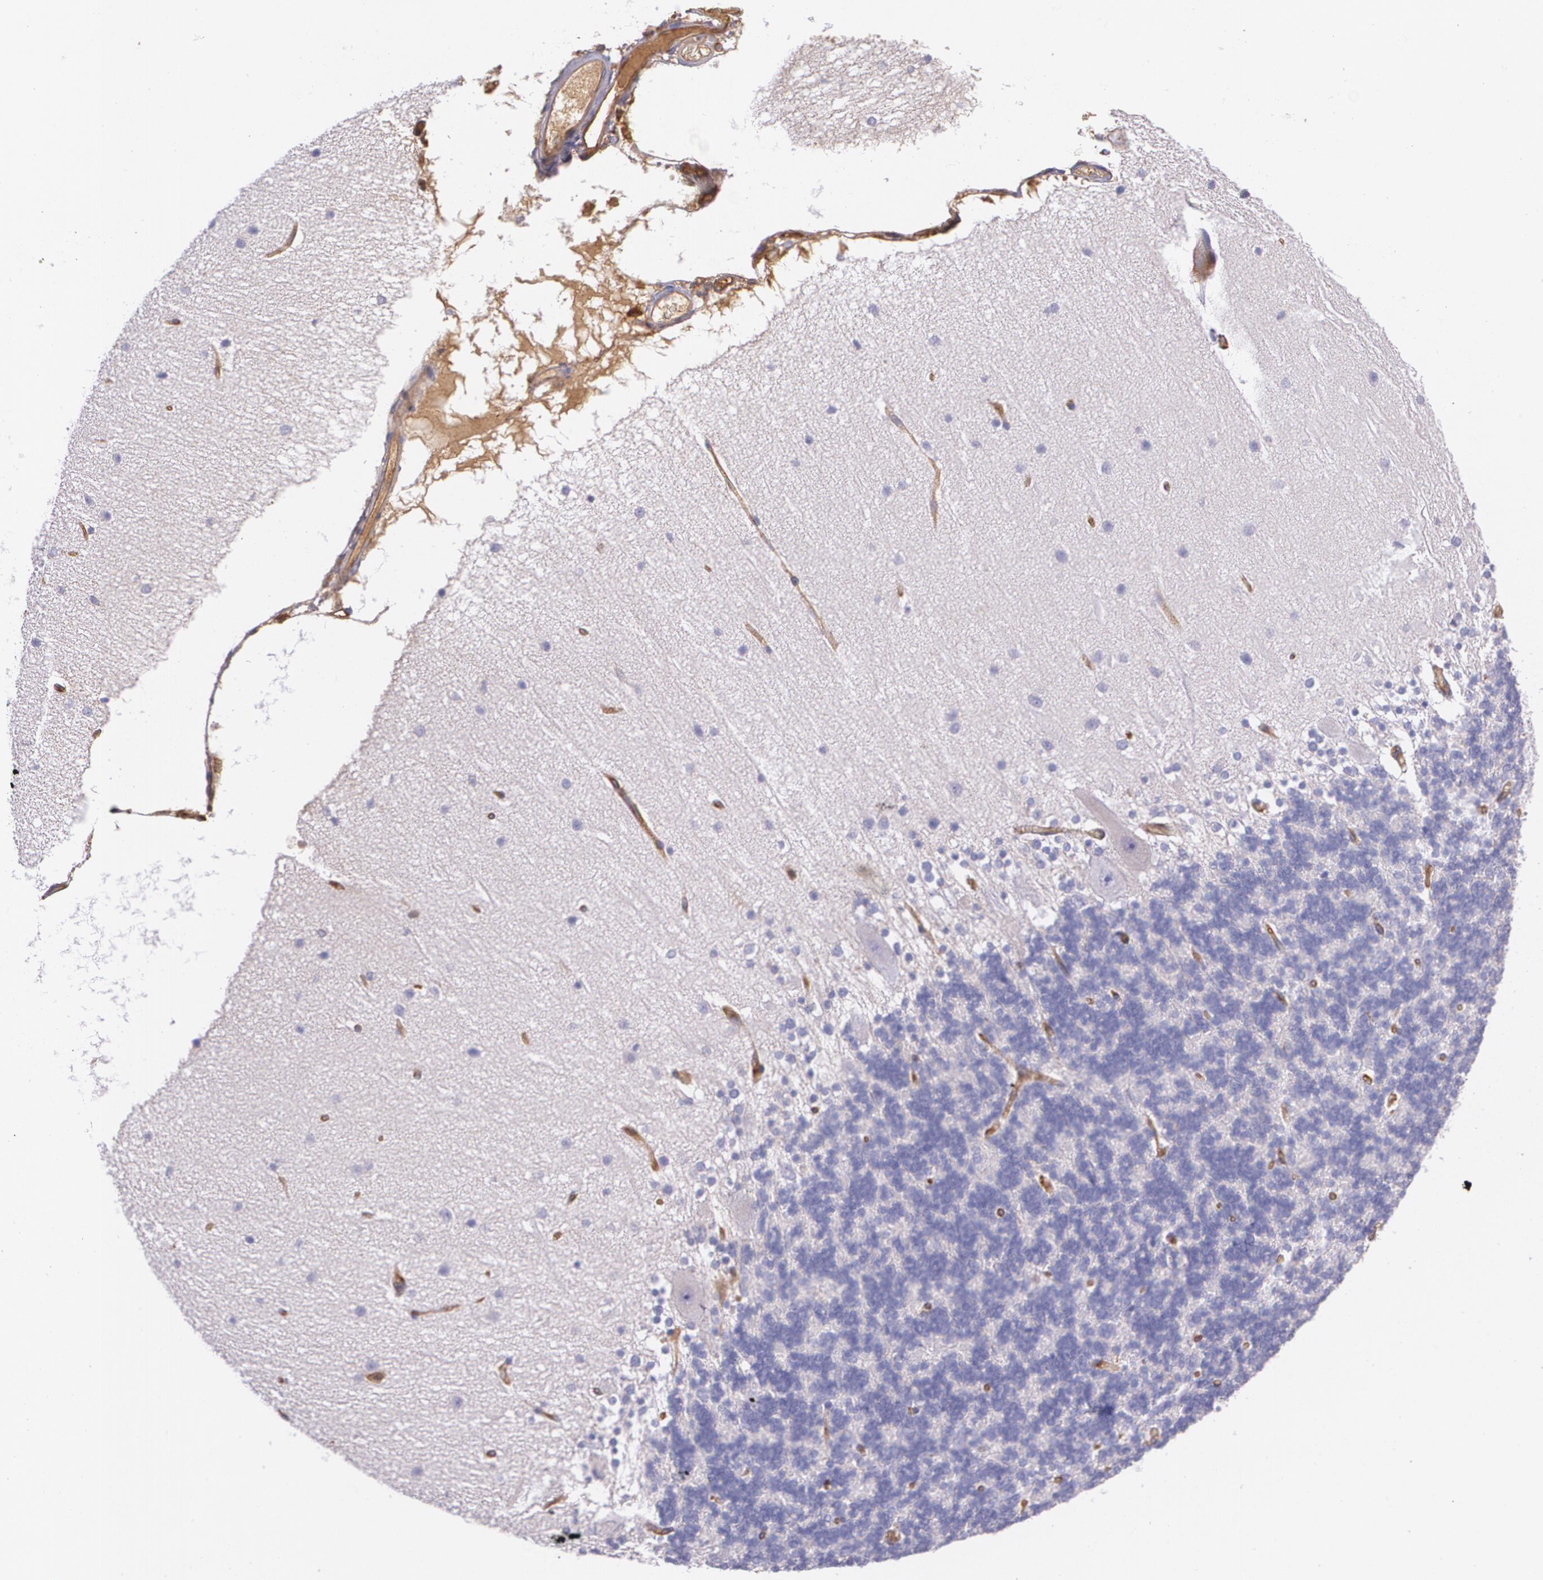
{"staining": {"intensity": "negative", "quantity": "none", "location": "none"}, "tissue": "cerebellum", "cell_type": "Cells in granular layer", "image_type": "normal", "snomed": [{"axis": "morphology", "description": "Normal tissue, NOS"}, {"axis": "topography", "description": "Cerebellum"}], "caption": "This is an immunohistochemistry histopathology image of benign cerebellum. There is no expression in cells in granular layer.", "gene": "B2M", "patient": {"sex": "female", "age": 54}}